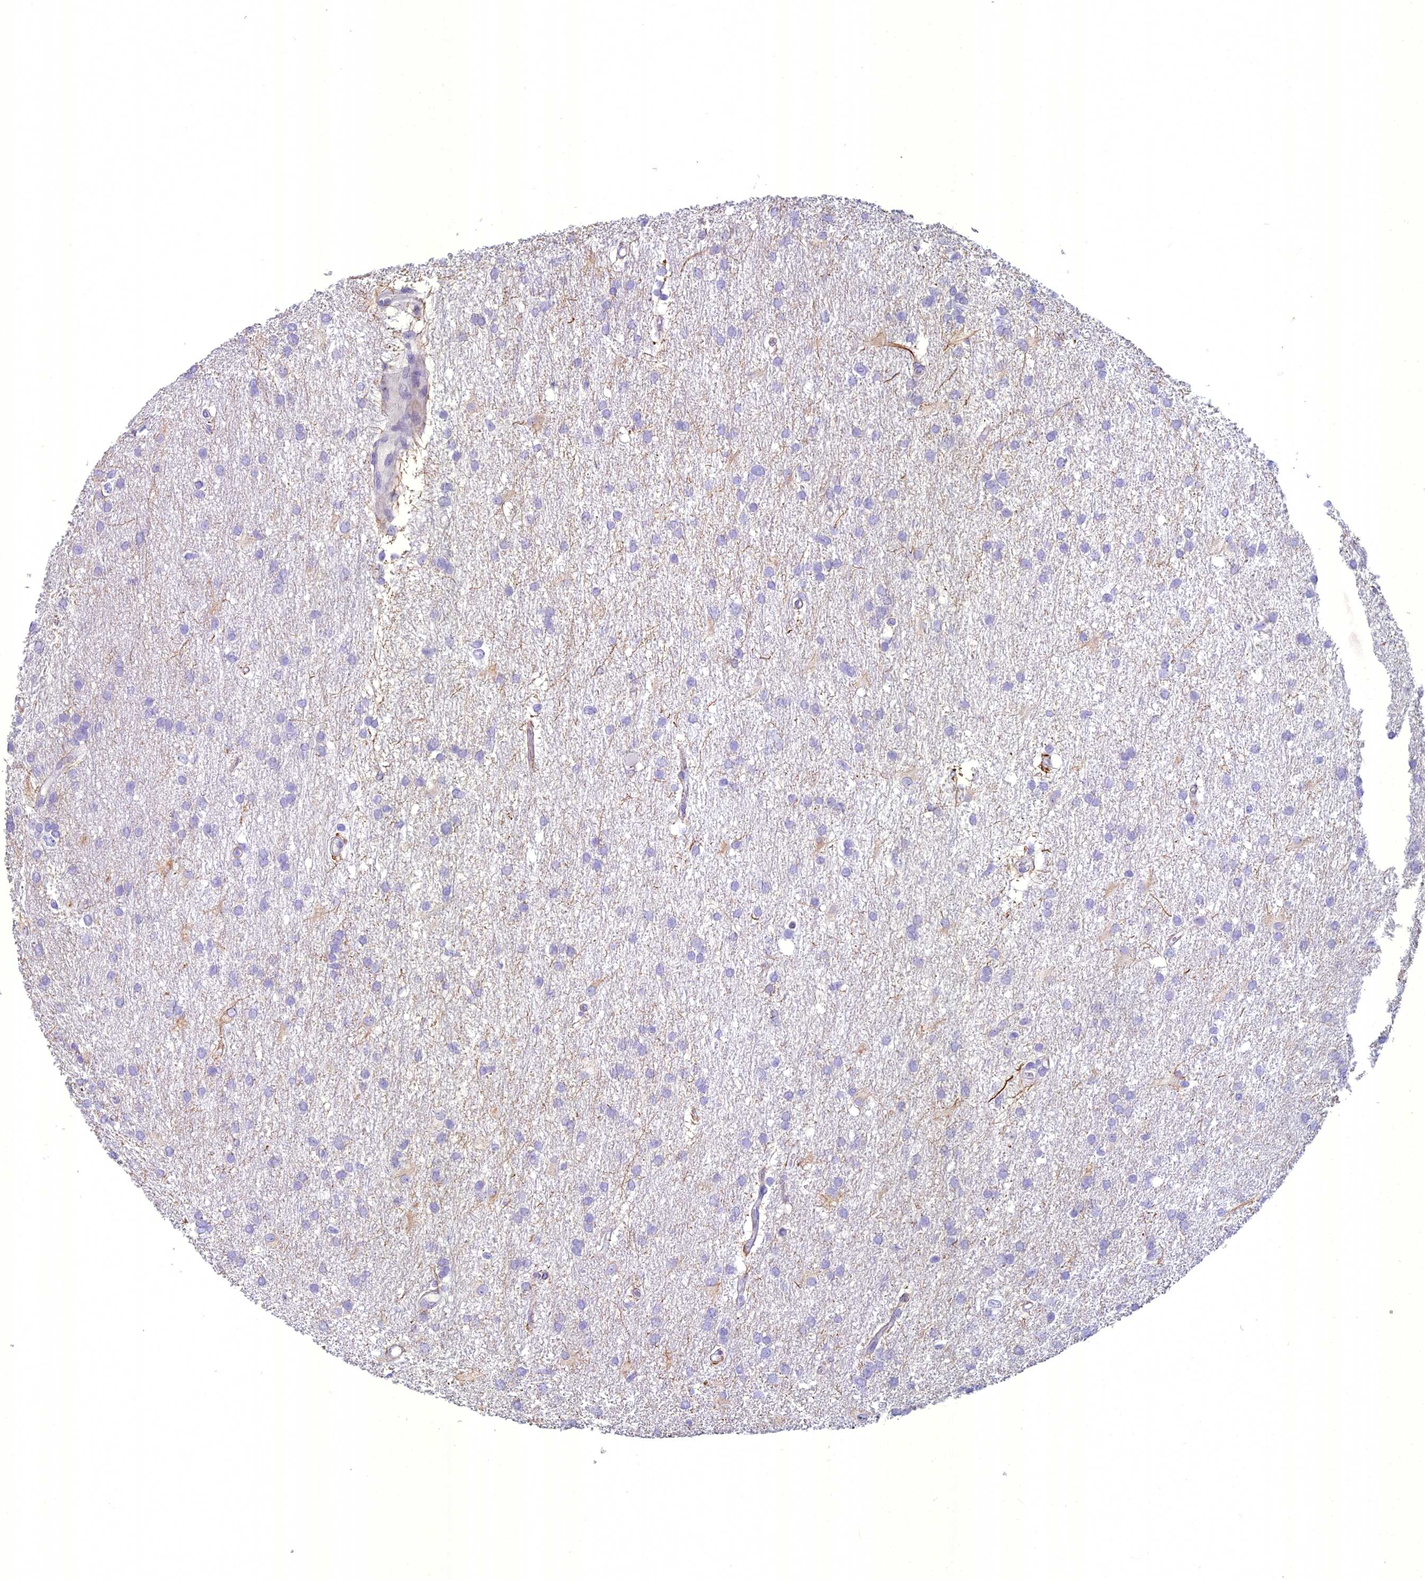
{"staining": {"intensity": "weak", "quantity": "<25%", "location": "cytoplasmic/membranous"}, "tissue": "glioma", "cell_type": "Tumor cells", "image_type": "cancer", "snomed": [{"axis": "morphology", "description": "Glioma, malignant, High grade"}, {"axis": "topography", "description": "Brain"}], "caption": "A histopathology image of glioma stained for a protein shows no brown staining in tumor cells.", "gene": "UNC80", "patient": {"sex": "male", "age": 77}}